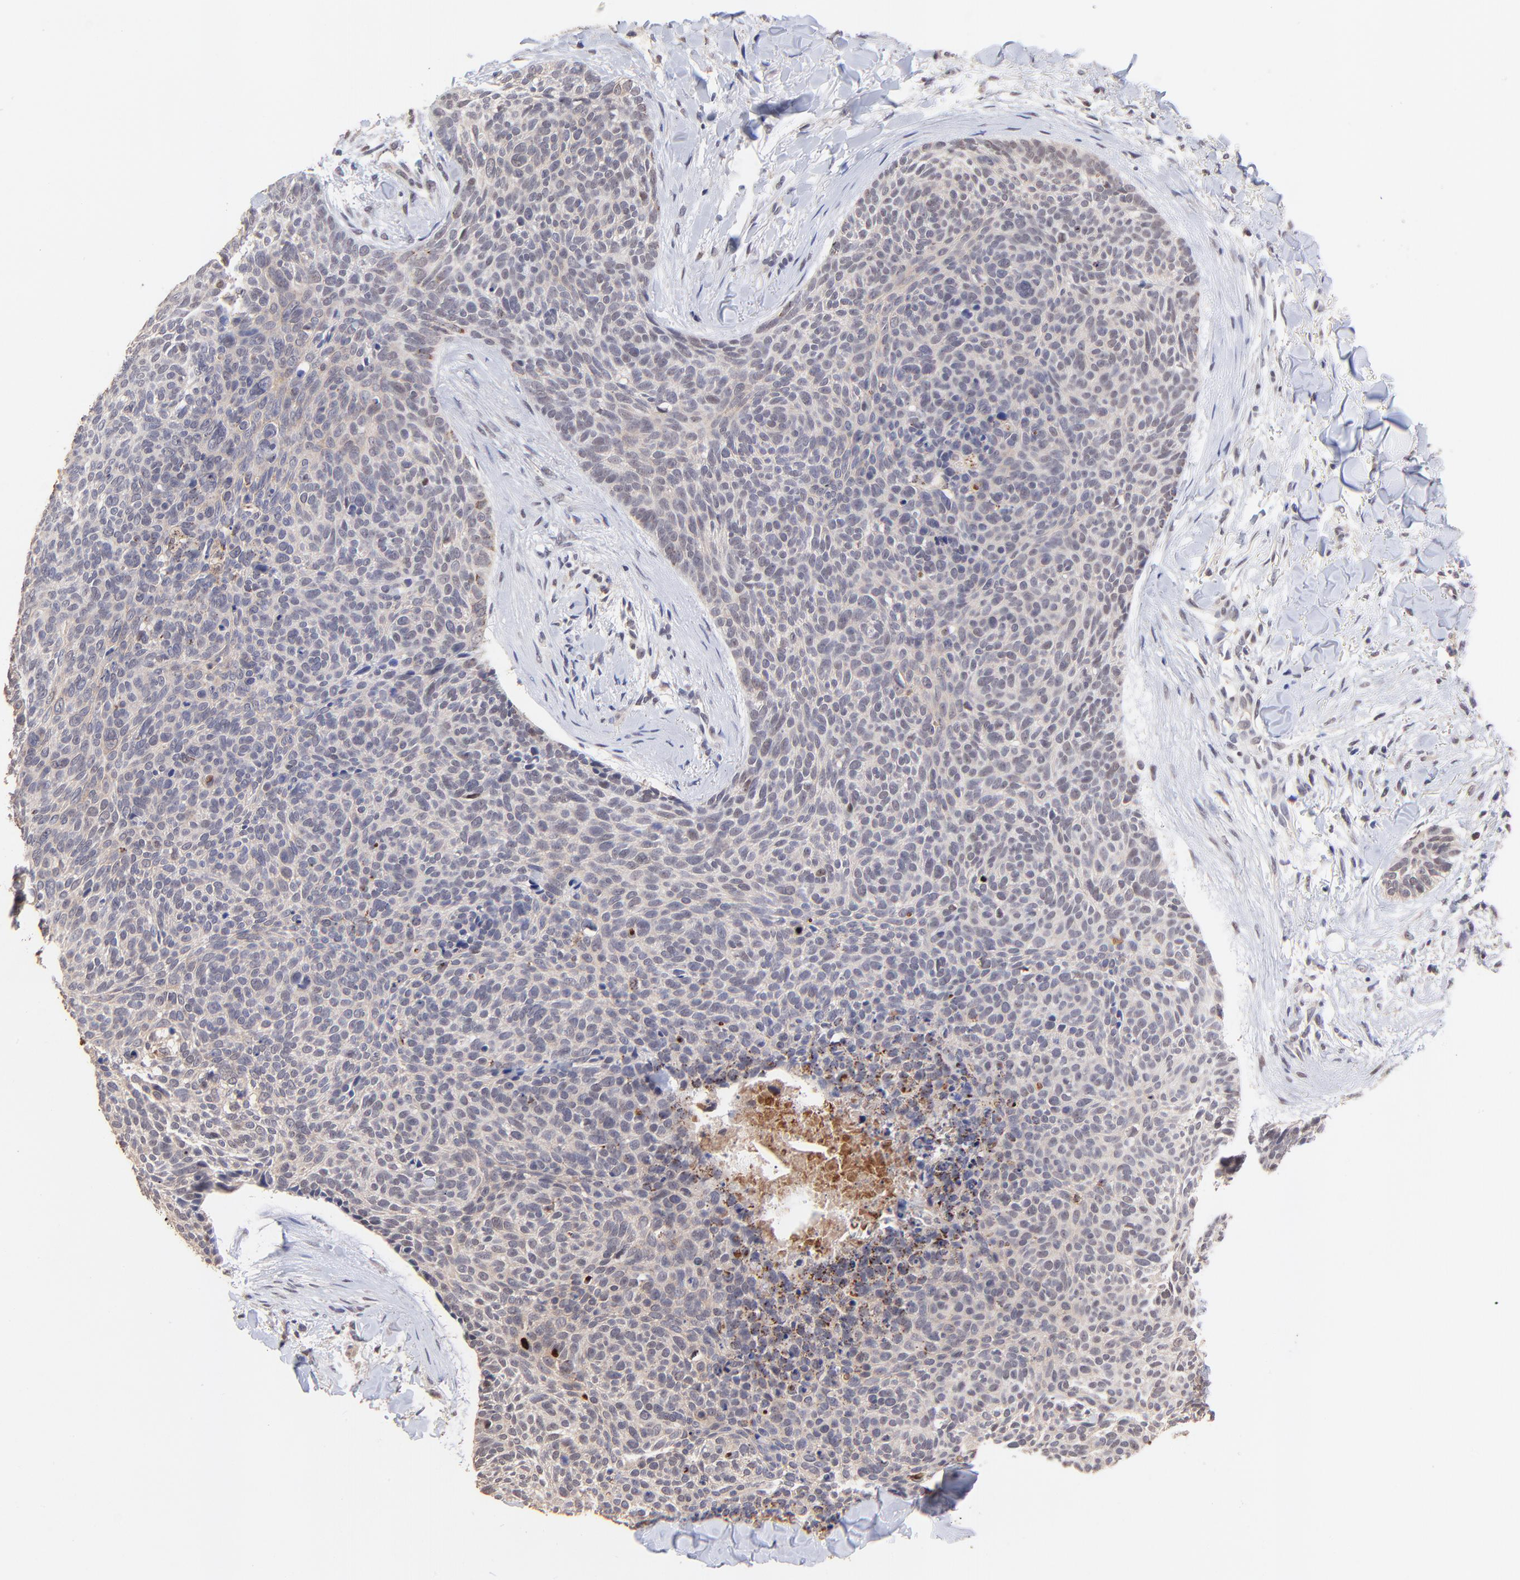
{"staining": {"intensity": "weak", "quantity": ">75%", "location": "cytoplasmic/membranous"}, "tissue": "skin cancer", "cell_type": "Tumor cells", "image_type": "cancer", "snomed": [{"axis": "morphology", "description": "Normal tissue, NOS"}, {"axis": "morphology", "description": "Basal cell carcinoma"}, {"axis": "topography", "description": "Skin"}], "caption": "Protein staining displays weak cytoplasmic/membranous expression in about >75% of tumor cells in basal cell carcinoma (skin).", "gene": "ZNF747", "patient": {"sex": "female", "age": 57}}